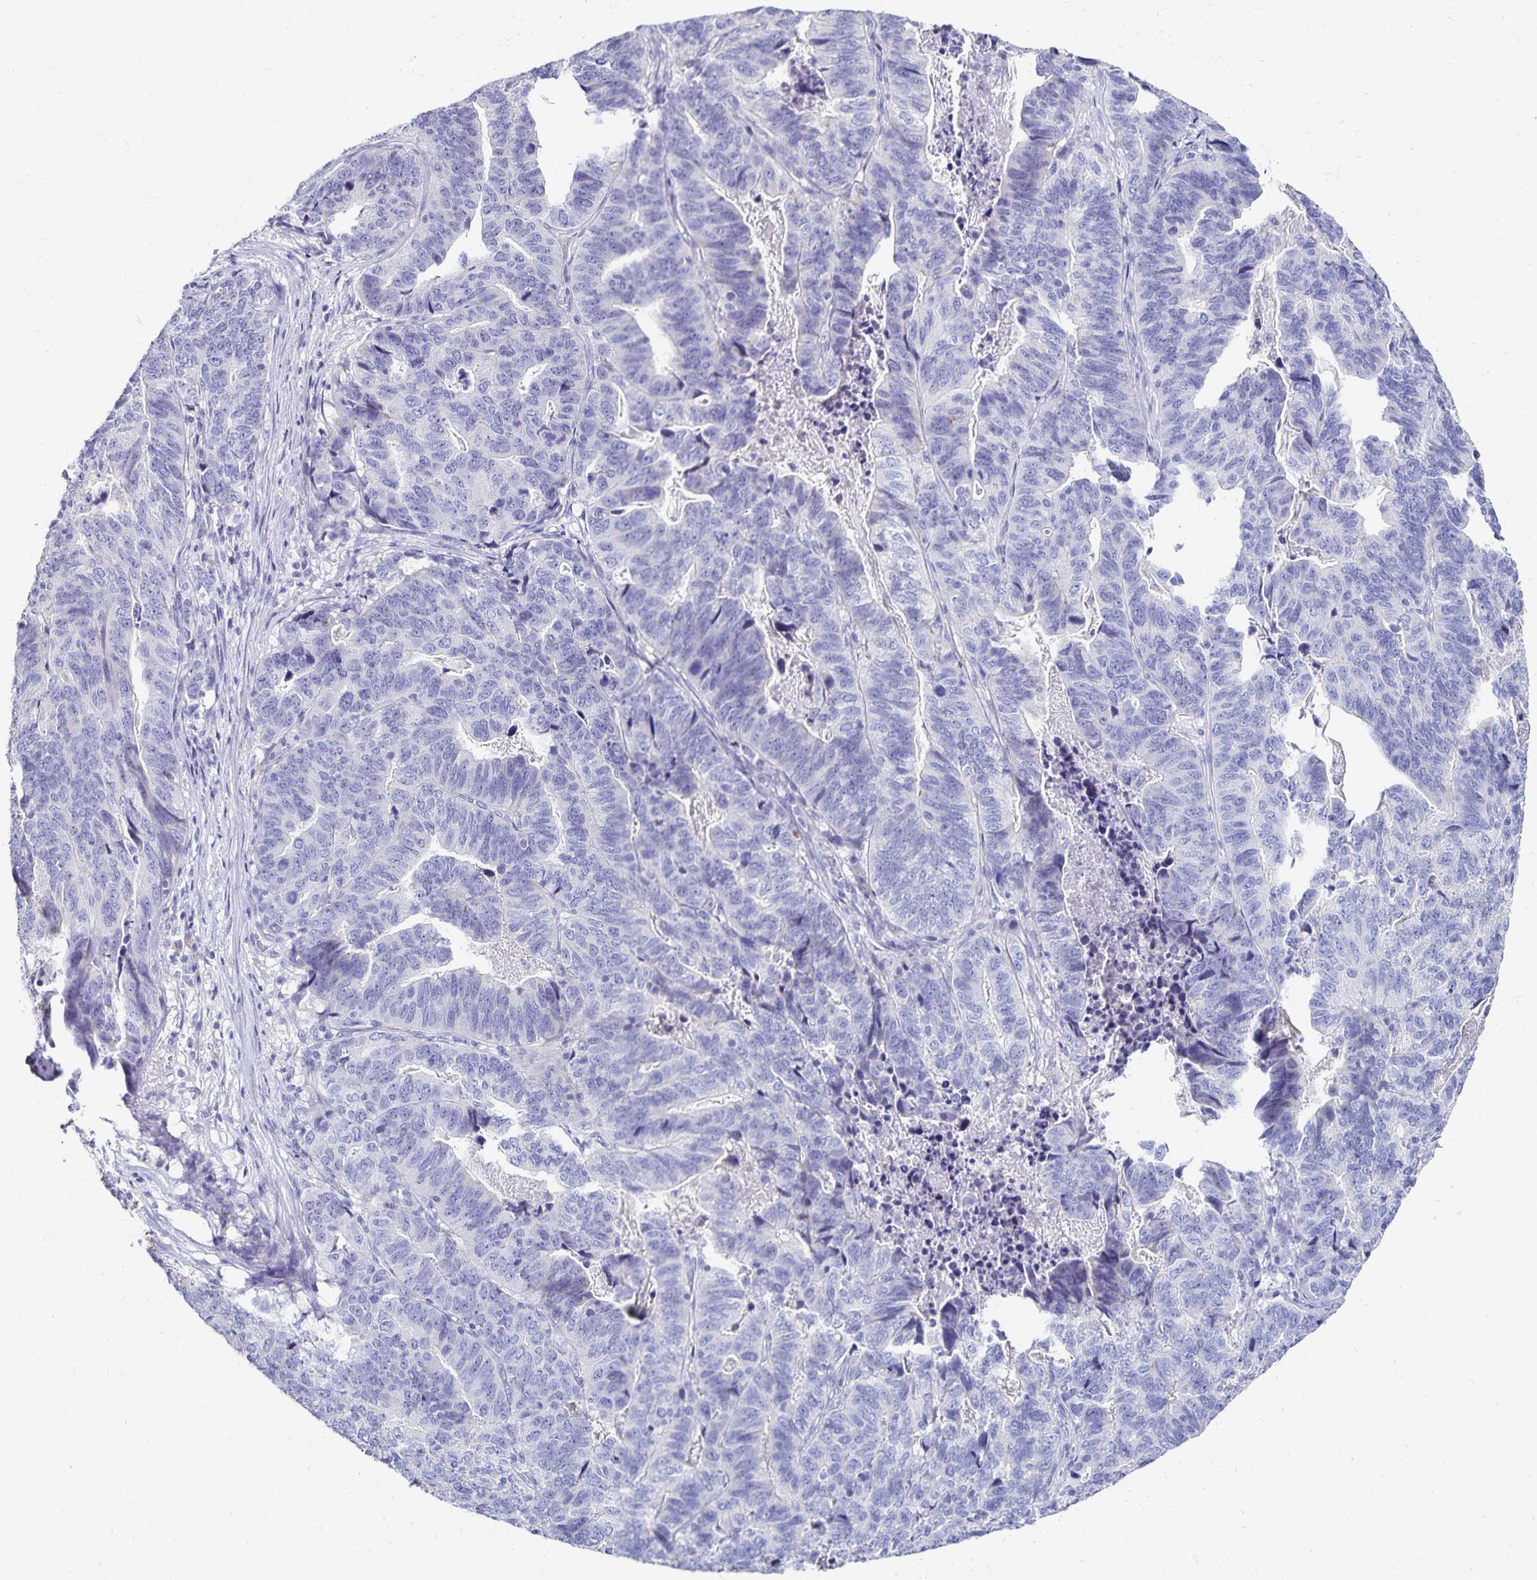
{"staining": {"intensity": "negative", "quantity": "none", "location": "none"}, "tissue": "stomach cancer", "cell_type": "Tumor cells", "image_type": "cancer", "snomed": [{"axis": "morphology", "description": "Adenocarcinoma, NOS"}, {"axis": "topography", "description": "Stomach, upper"}], "caption": "Immunohistochemistry (IHC) image of stomach adenocarcinoma stained for a protein (brown), which displays no staining in tumor cells.", "gene": "PAX5", "patient": {"sex": "female", "age": 67}}